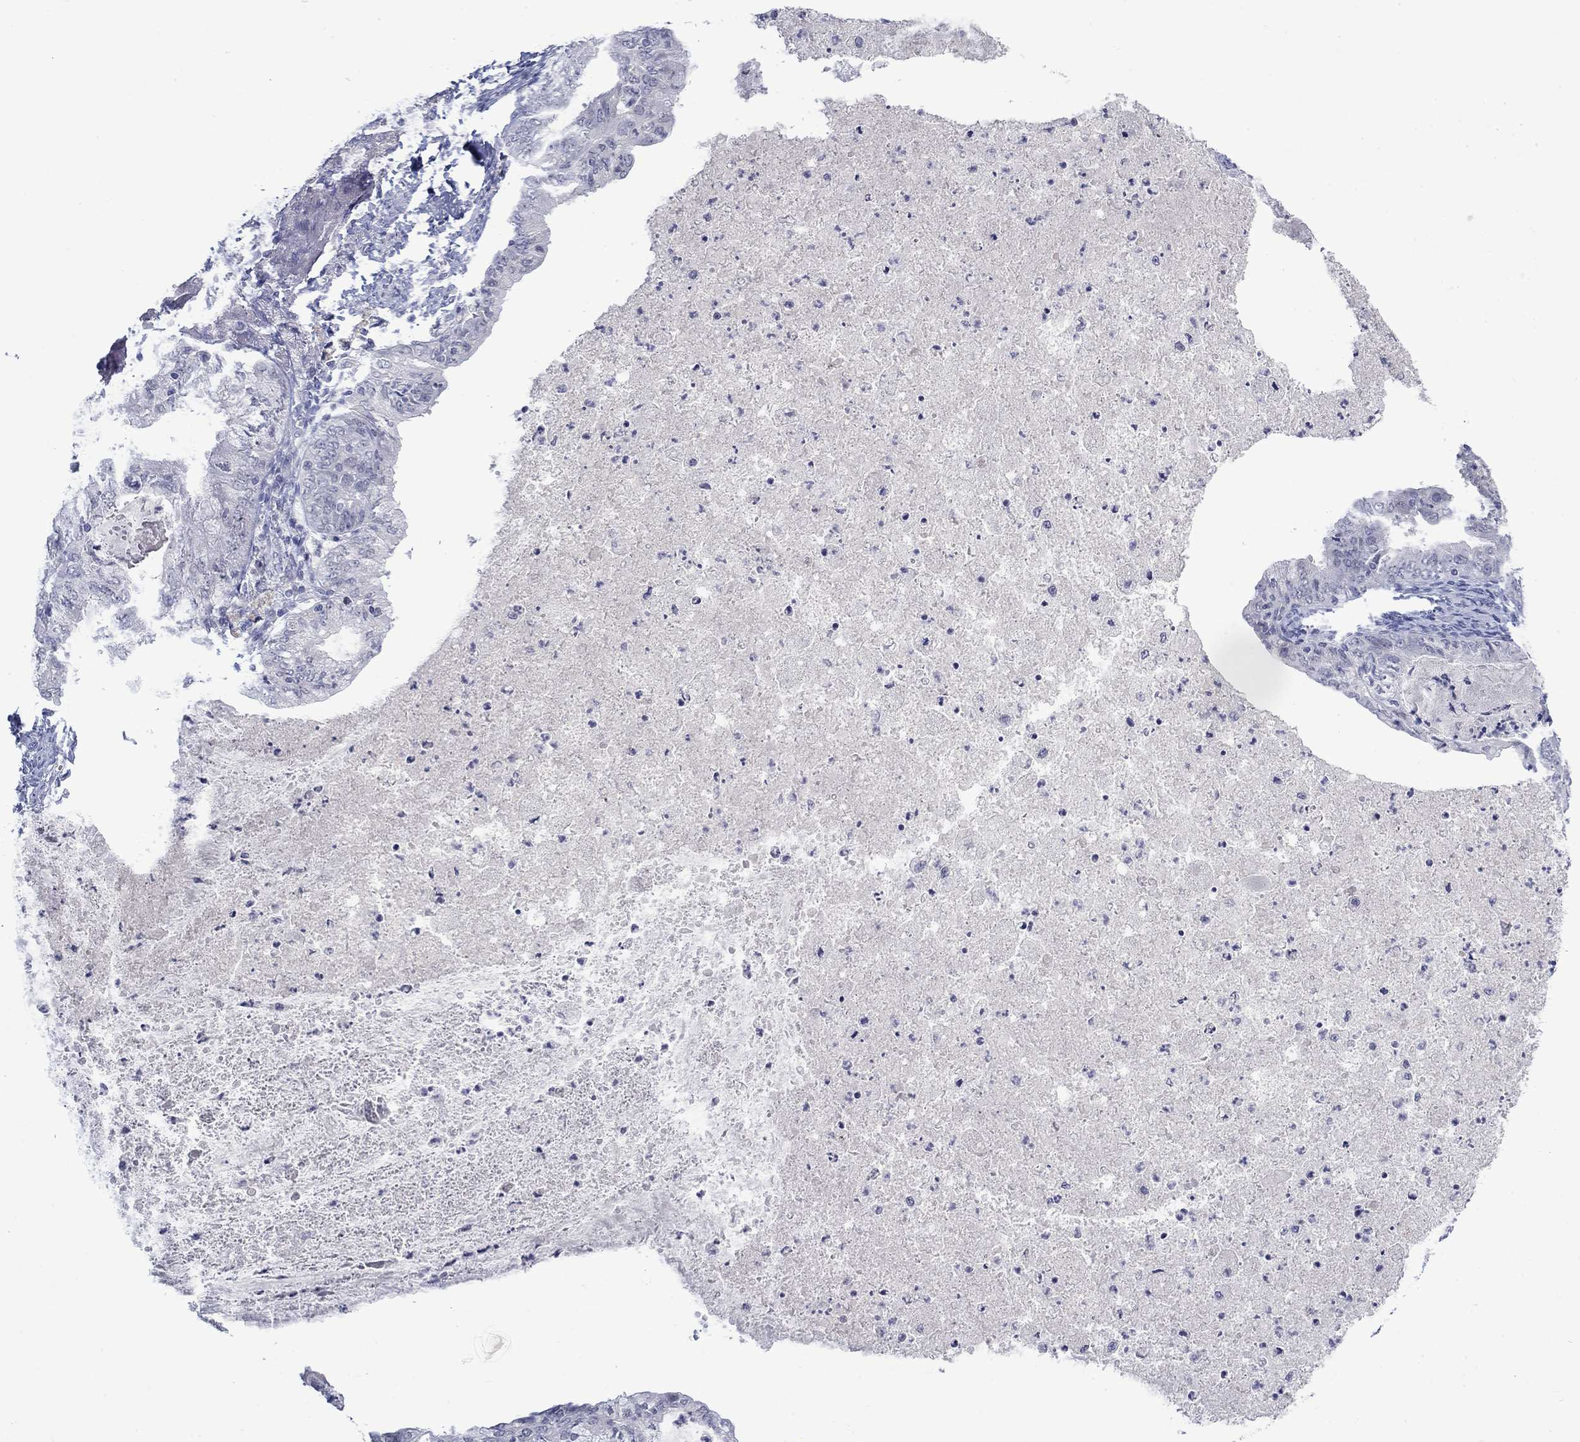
{"staining": {"intensity": "negative", "quantity": "none", "location": "none"}, "tissue": "endometrial cancer", "cell_type": "Tumor cells", "image_type": "cancer", "snomed": [{"axis": "morphology", "description": "Adenocarcinoma, NOS"}, {"axis": "topography", "description": "Endometrium"}], "caption": "This is an IHC image of human endometrial cancer (adenocarcinoma). There is no positivity in tumor cells.", "gene": "NSMF", "patient": {"sex": "female", "age": 57}}